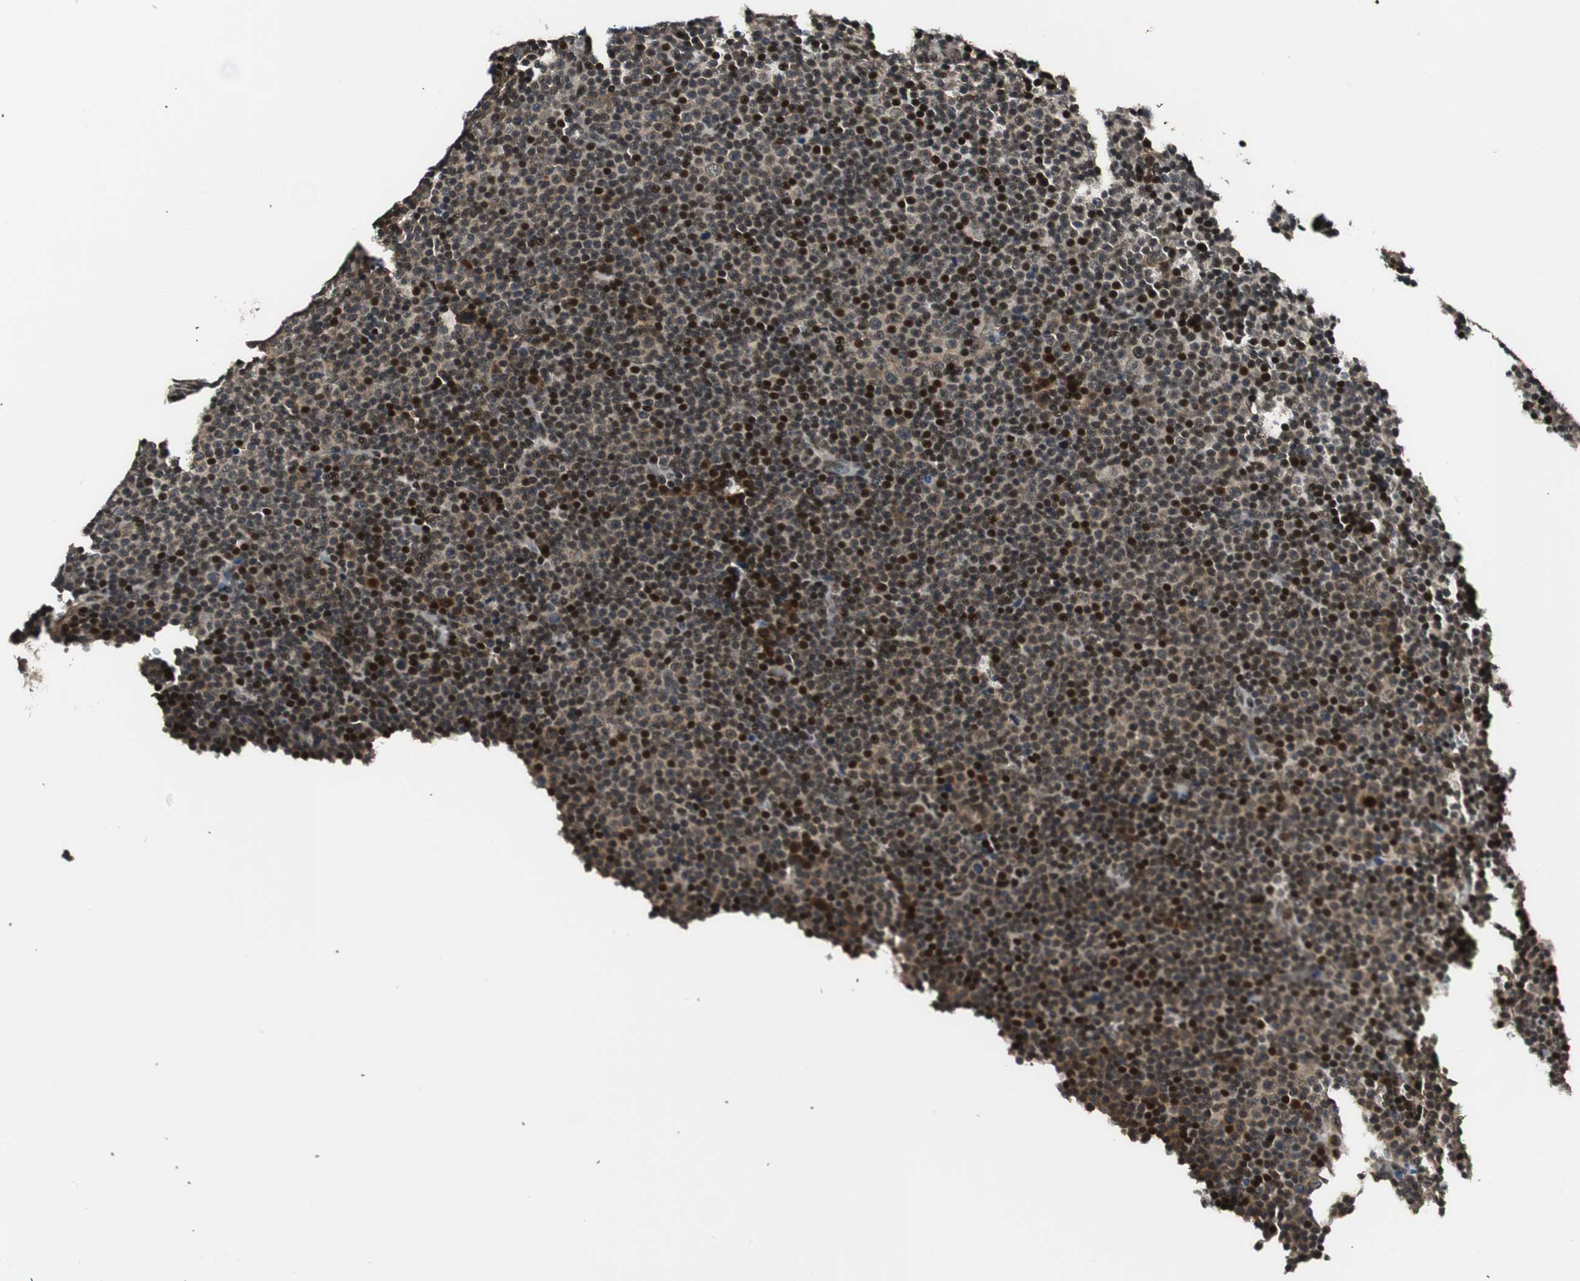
{"staining": {"intensity": "strong", "quantity": "25%-75%", "location": "nuclear"}, "tissue": "lymphoma", "cell_type": "Tumor cells", "image_type": "cancer", "snomed": [{"axis": "morphology", "description": "Malignant lymphoma, non-Hodgkin's type, Low grade"}, {"axis": "topography", "description": "Lymph node"}], "caption": "A histopathology image of human lymphoma stained for a protein reveals strong nuclear brown staining in tumor cells.", "gene": "RING1", "patient": {"sex": "female", "age": 67}}